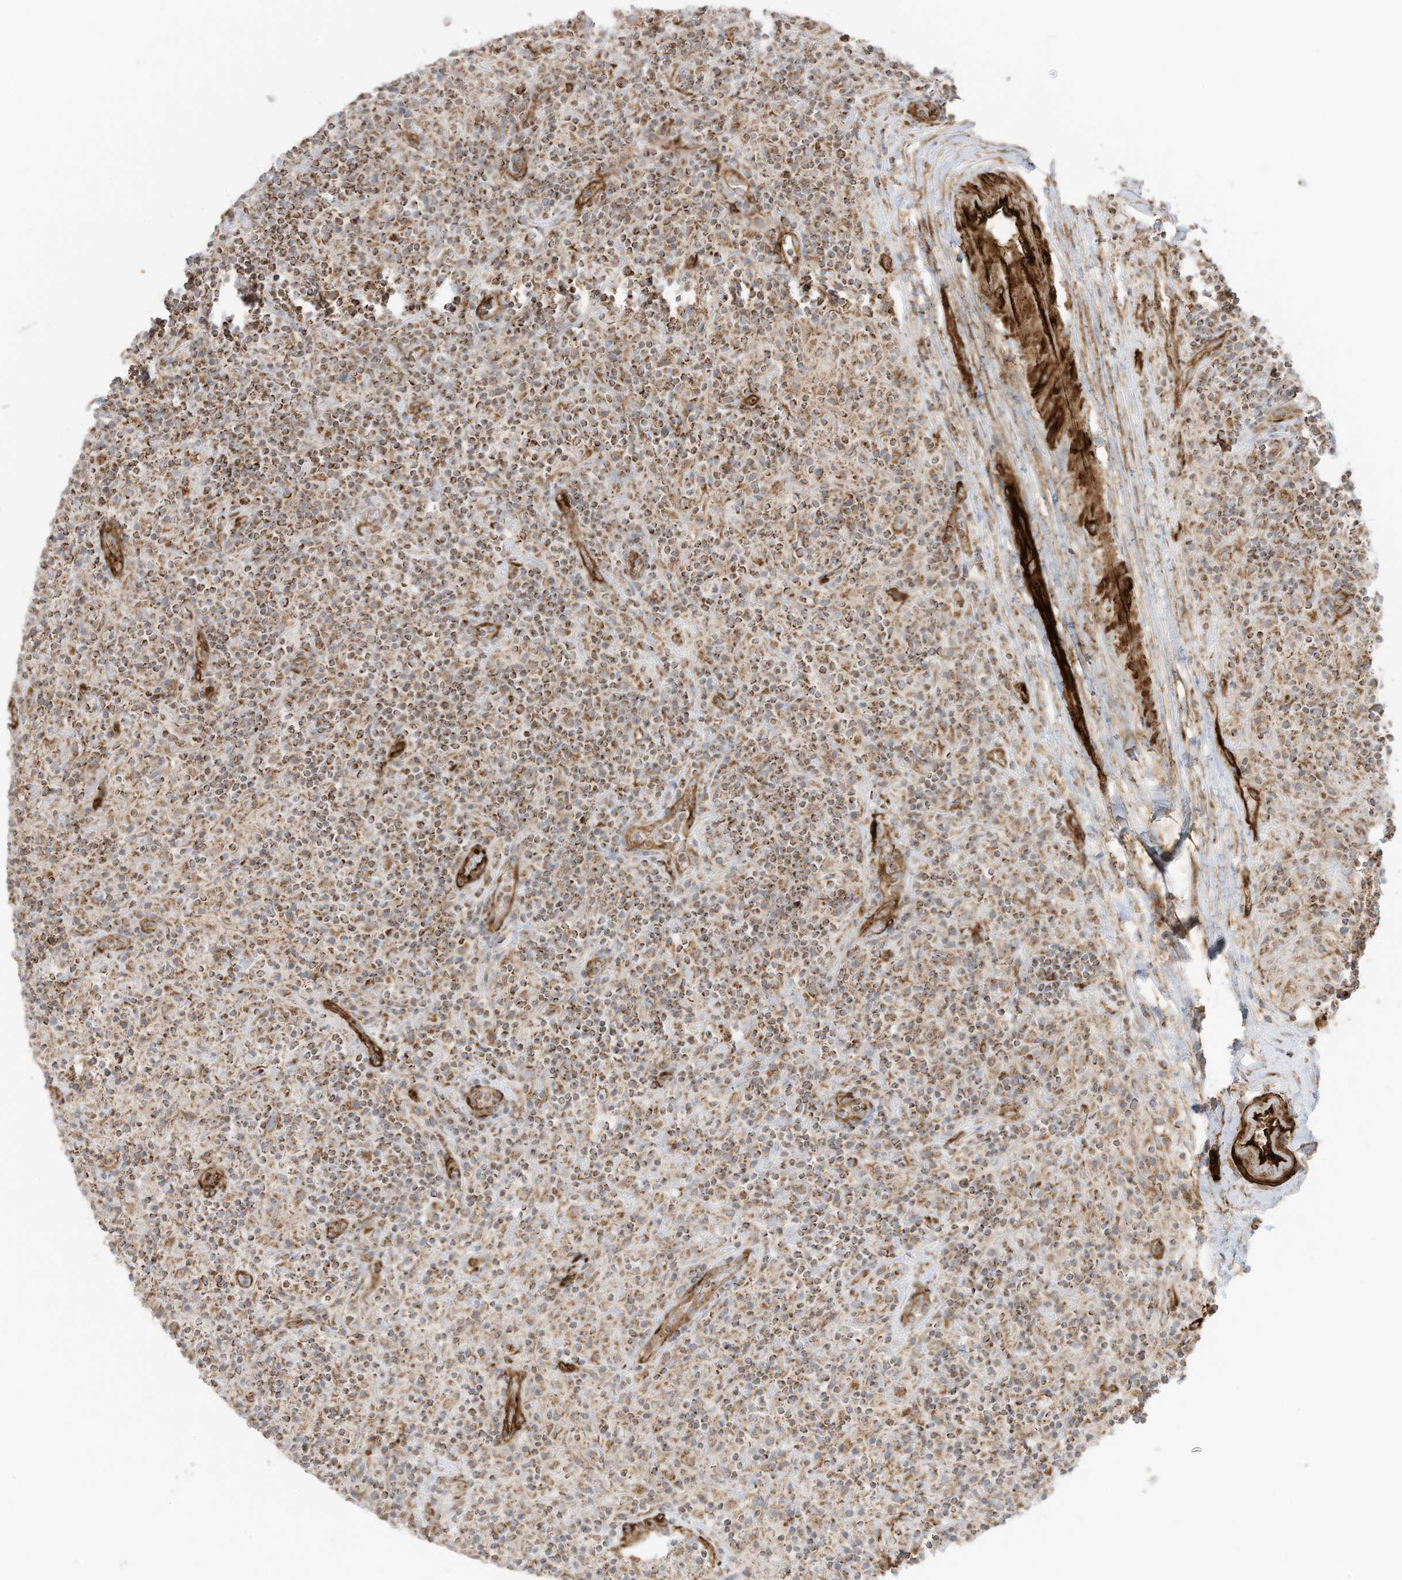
{"staining": {"intensity": "moderate", "quantity": ">75%", "location": "cytoplasmic/membranous"}, "tissue": "lymphoma", "cell_type": "Tumor cells", "image_type": "cancer", "snomed": [{"axis": "morphology", "description": "Hodgkin's disease, NOS"}, {"axis": "topography", "description": "Lymph node"}], "caption": "Lymphoma stained with a protein marker demonstrates moderate staining in tumor cells.", "gene": "ABCB7", "patient": {"sex": "male", "age": 70}}